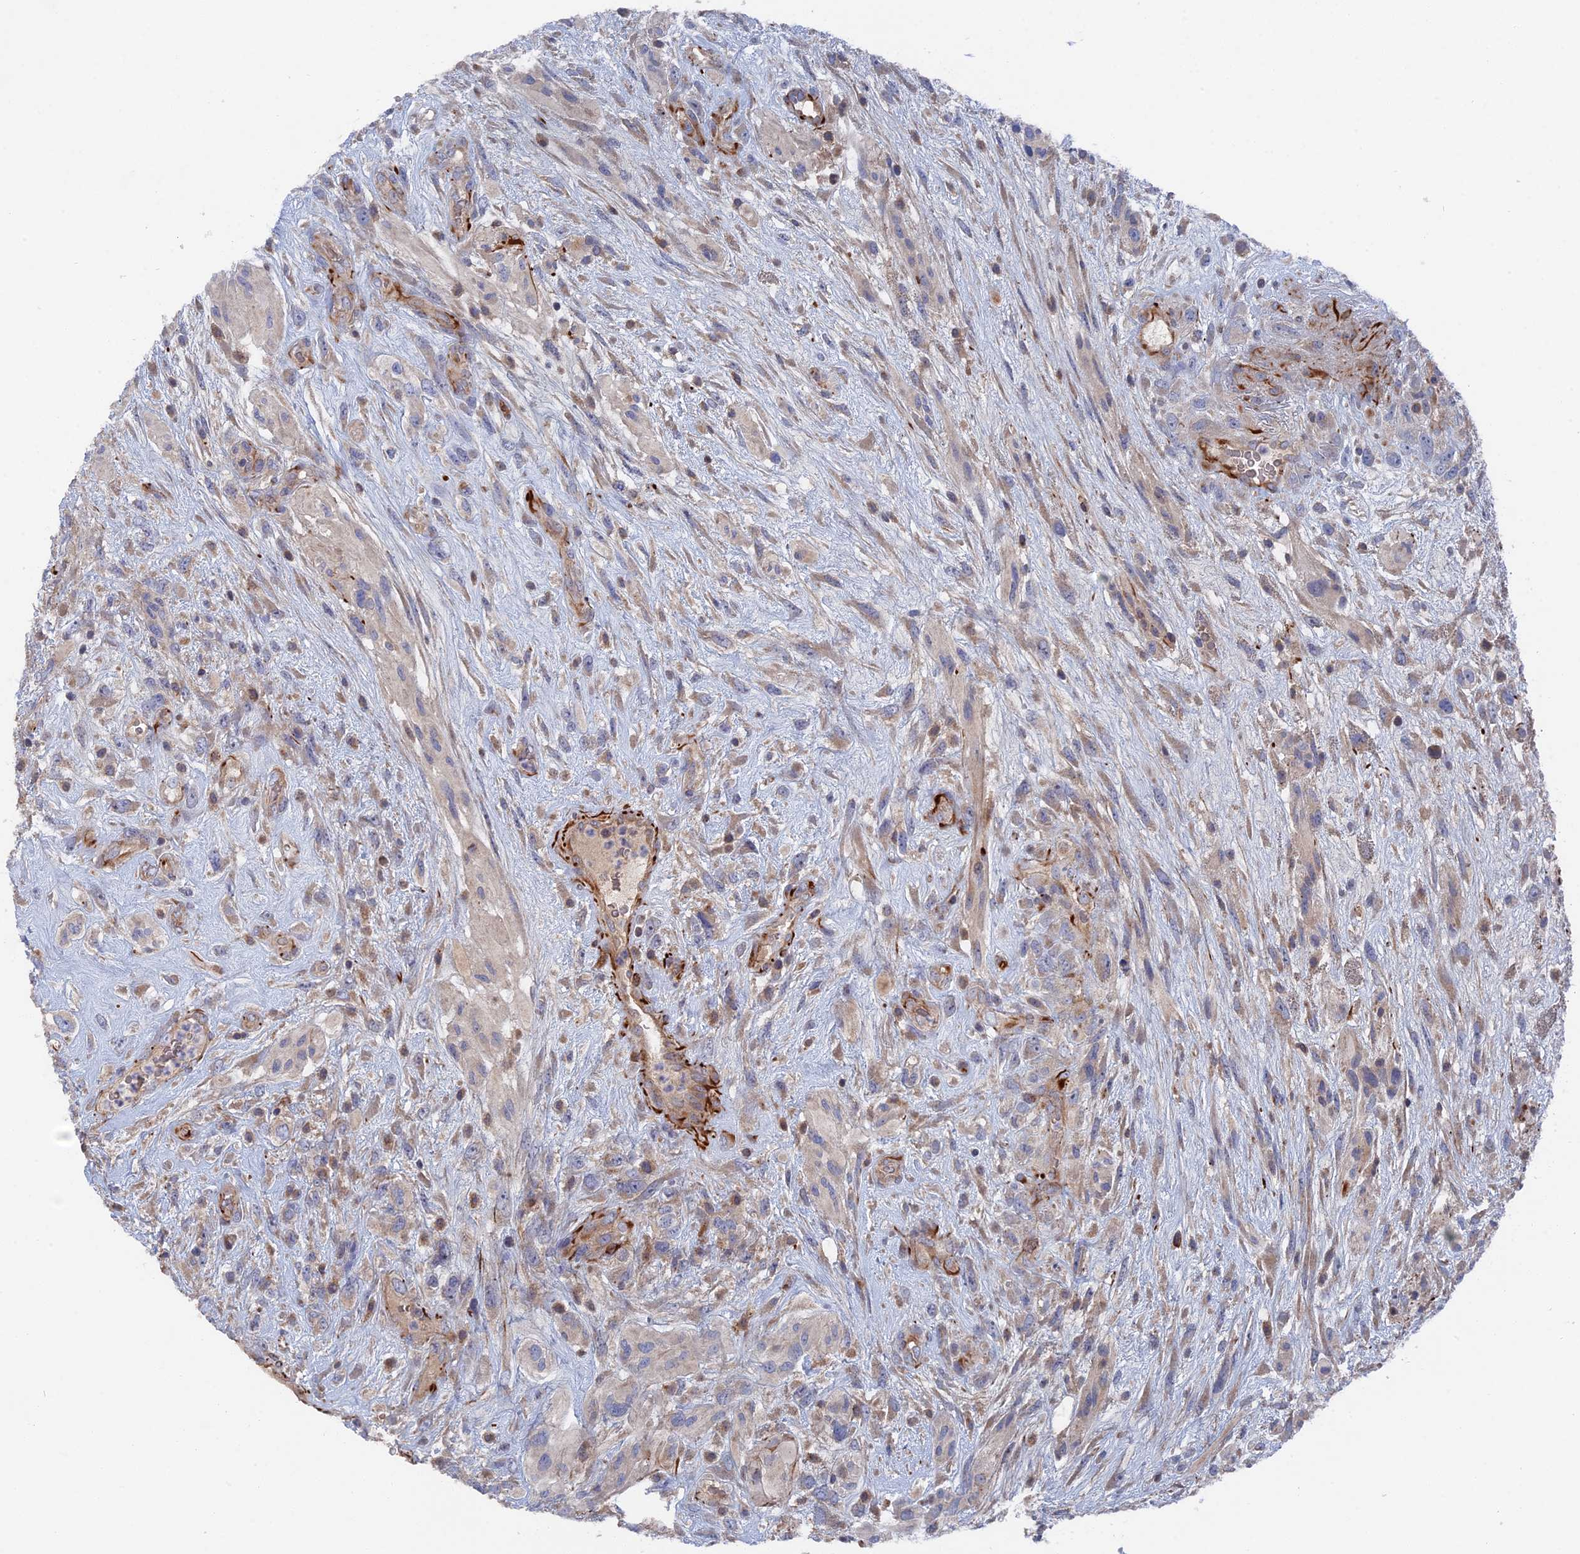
{"staining": {"intensity": "weak", "quantity": "<25%", "location": "cytoplasmic/membranous"}, "tissue": "glioma", "cell_type": "Tumor cells", "image_type": "cancer", "snomed": [{"axis": "morphology", "description": "Glioma, malignant, High grade"}, {"axis": "topography", "description": "Brain"}], "caption": "This is a micrograph of immunohistochemistry (IHC) staining of high-grade glioma (malignant), which shows no staining in tumor cells. The staining is performed using DAB brown chromogen with nuclei counter-stained in using hematoxylin.", "gene": "SMG9", "patient": {"sex": "male", "age": 61}}